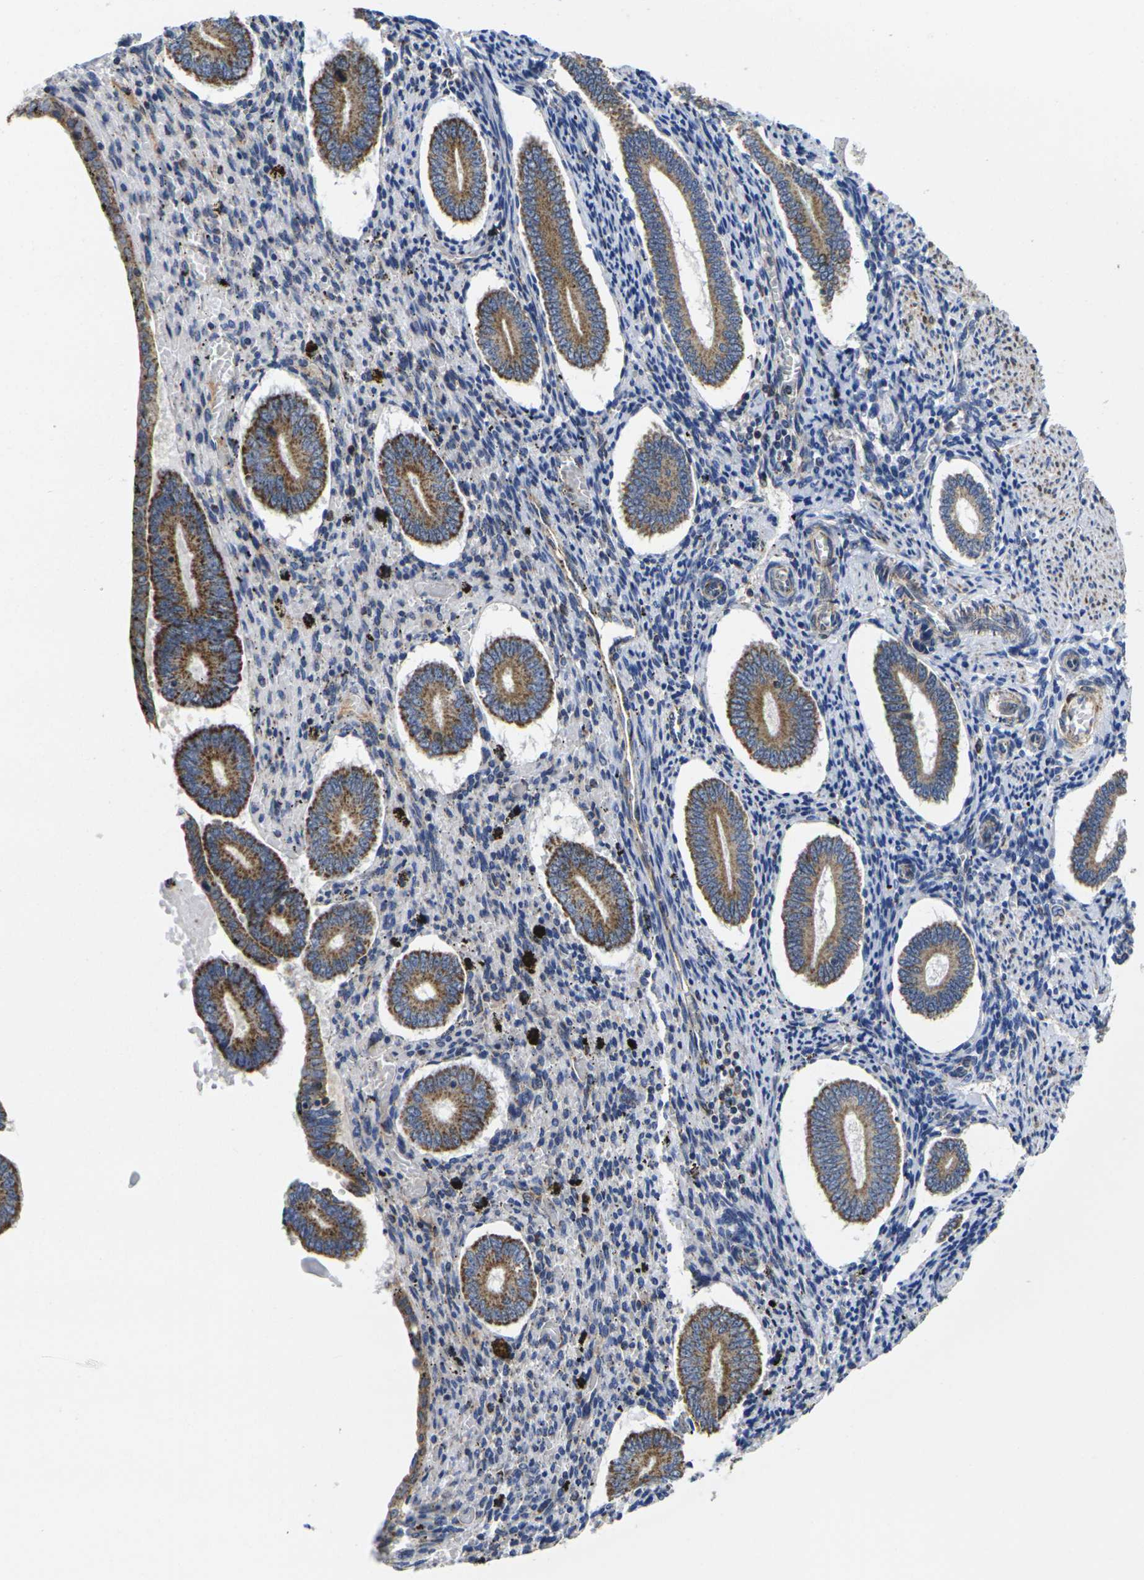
{"staining": {"intensity": "negative", "quantity": "none", "location": "none"}, "tissue": "endometrium", "cell_type": "Cells in endometrial stroma", "image_type": "normal", "snomed": [{"axis": "morphology", "description": "Normal tissue, NOS"}, {"axis": "topography", "description": "Endometrium"}], "caption": "This is an immunohistochemistry (IHC) photomicrograph of unremarkable endometrium. There is no expression in cells in endometrial stroma.", "gene": "P2RY11", "patient": {"sex": "female", "age": 42}}